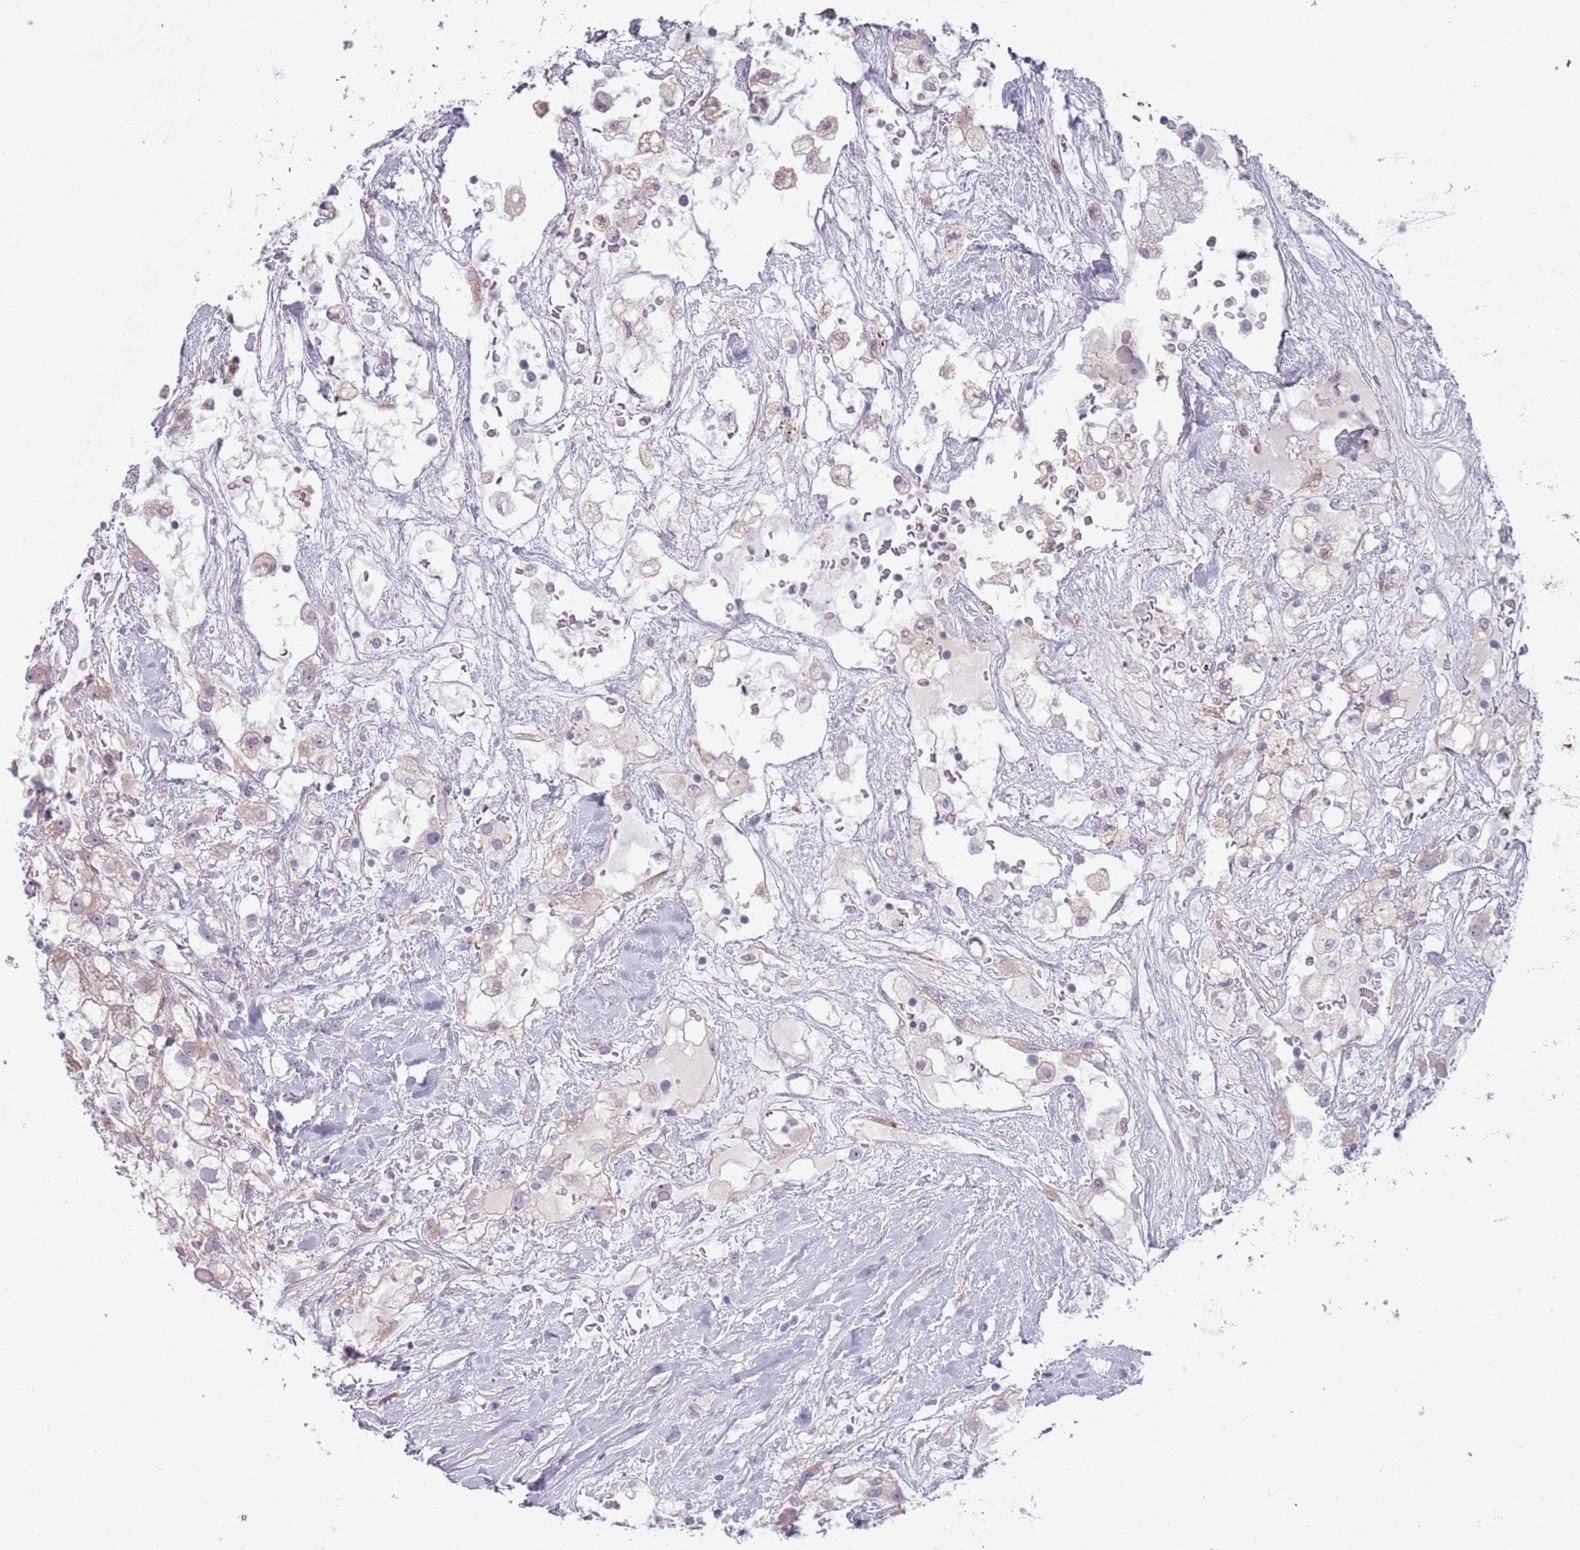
{"staining": {"intensity": "weak", "quantity": "<25%", "location": "cytoplasmic/membranous"}, "tissue": "renal cancer", "cell_type": "Tumor cells", "image_type": "cancer", "snomed": [{"axis": "morphology", "description": "Adenocarcinoma, NOS"}, {"axis": "topography", "description": "Kidney"}], "caption": "IHC histopathology image of neoplastic tissue: adenocarcinoma (renal) stained with DAB (3,3'-diaminobenzidine) exhibits no significant protein expression in tumor cells.", "gene": "LTB", "patient": {"sex": "male", "age": 59}}